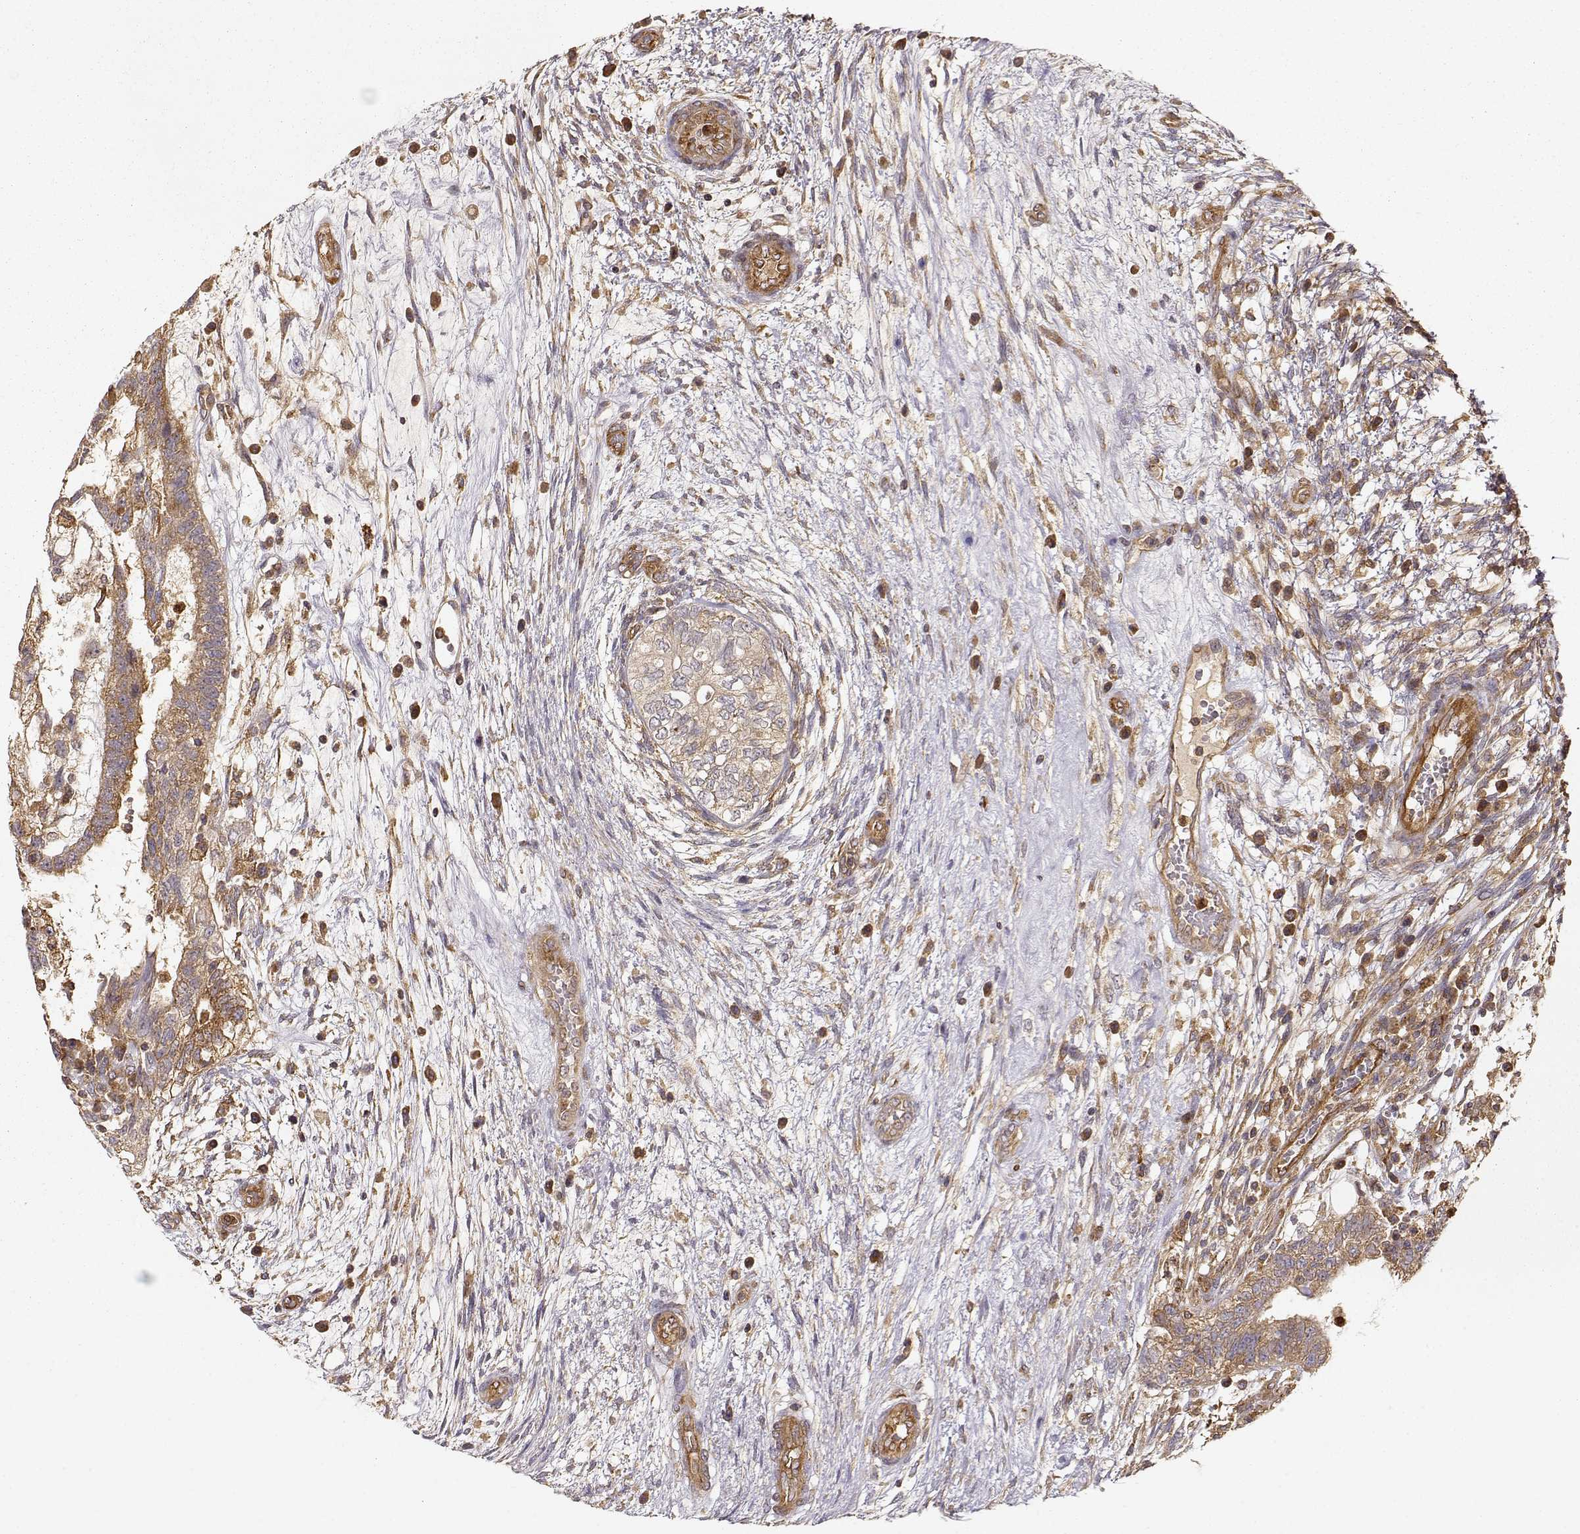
{"staining": {"intensity": "weak", "quantity": ">75%", "location": "cytoplasmic/membranous"}, "tissue": "testis cancer", "cell_type": "Tumor cells", "image_type": "cancer", "snomed": [{"axis": "morphology", "description": "Normal tissue, NOS"}, {"axis": "morphology", "description": "Carcinoma, Embryonal, NOS"}, {"axis": "topography", "description": "Testis"}, {"axis": "topography", "description": "Epididymis"}], "caption": "Testis cancer (embryonal carcinoma) stained with a brown dye displays weak cytoplasmic/membranous positive positivity in about >75% of tumor cells.", "gene": "ARHGEF2", "patient": {"sex": "male", "age": 32}}